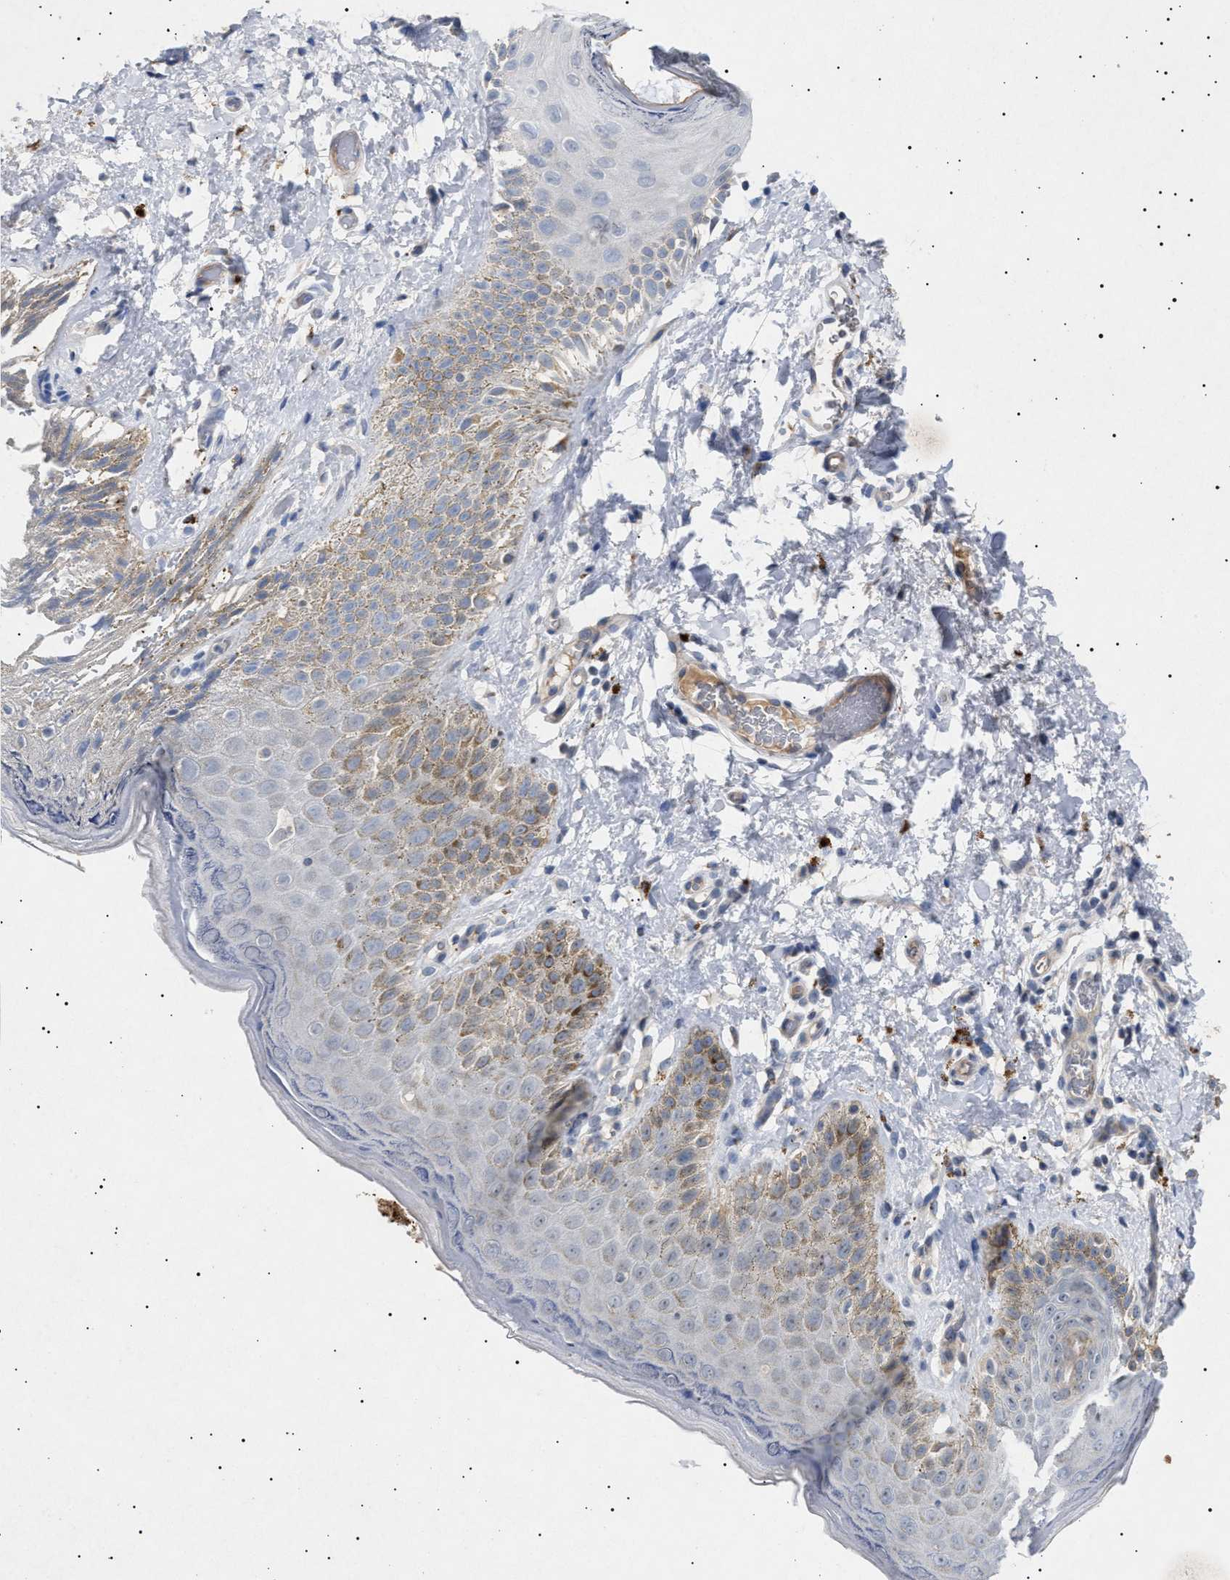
{"staining": {"intensity": "moderate", "quantity": "<25%", "location": "cytoplasmic/membranous"}, "tissue": "skin", "cell_type": "Epidermal cells", "image_type": "normal", "snomed": [{"axis": "morphology", "description": "Normal tissue, NOS"}, {"axis": "topography", "description": "Anal"}], "caption": "Brown immunohistochemical staining in benign human skin reveals moderate cytoplasmic/membranous staining in approximately <25% of epidermal cells. (Stains: DAB (3,3'-diaminobenzidine) in brown, nuclei in blue, Microscopy: brightfield microscopy at high magnification).", "gene": "SIRT5", "patient": {"sex": "male", "age": 44}}